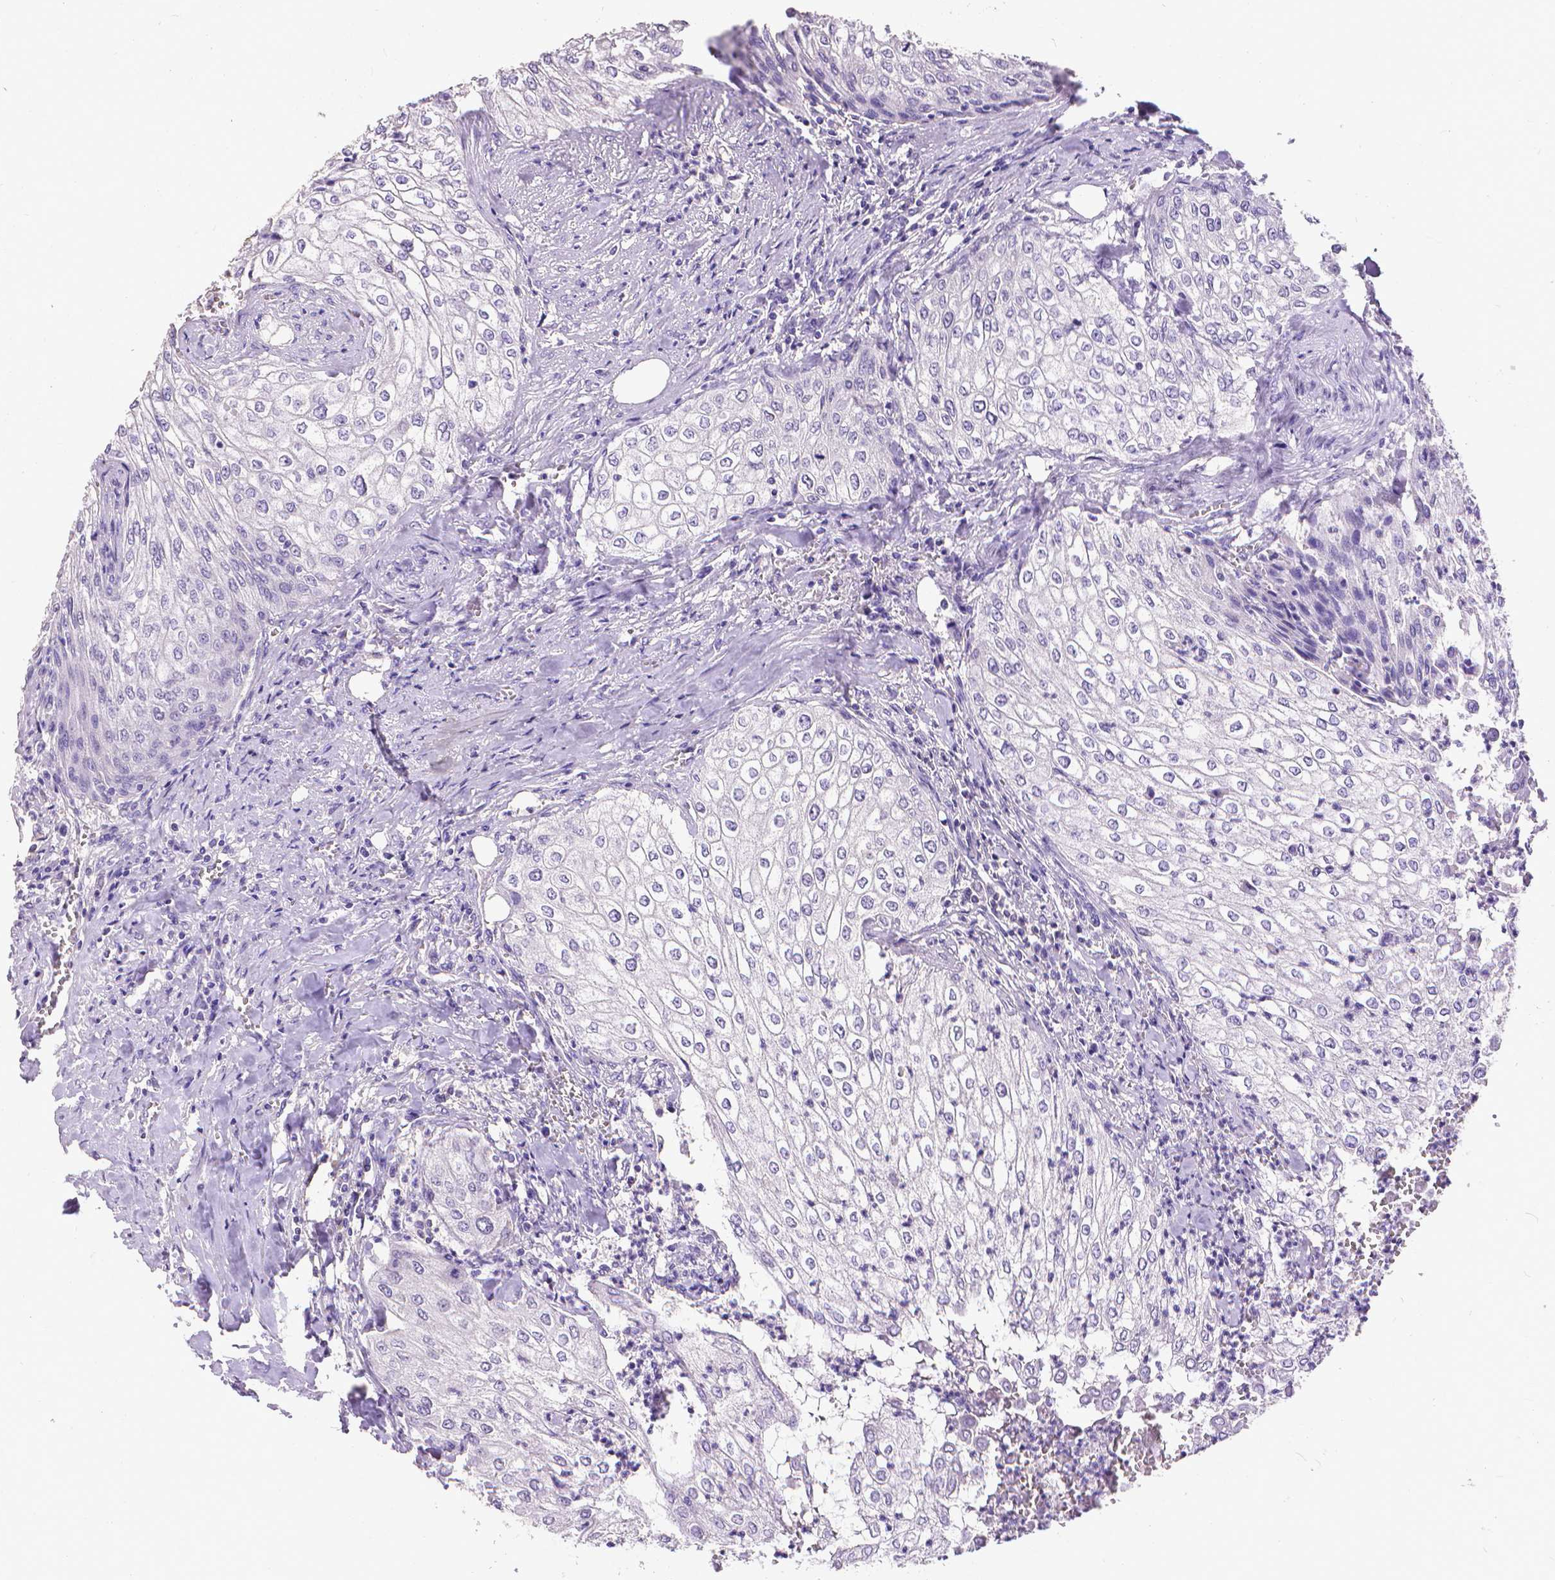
{"staining": {"intensity": "negative", "quantity": "none", "location": "none"}, "tissue": "urothelial cancer", "cell_type": "Tumor cells", "image_type": "cancer", "snomed": [{"axis": "morphology", "description": "Urothelial carcinoma, High grade"}, {"axis": "topography", "description": "Urinary bladder"}], "caption": "Image shows no significant protein expression in tumor cells of high-grade urothelial carcinoma.", "gene": "CD4", "patient": {"sex": "male", "age": 62}}